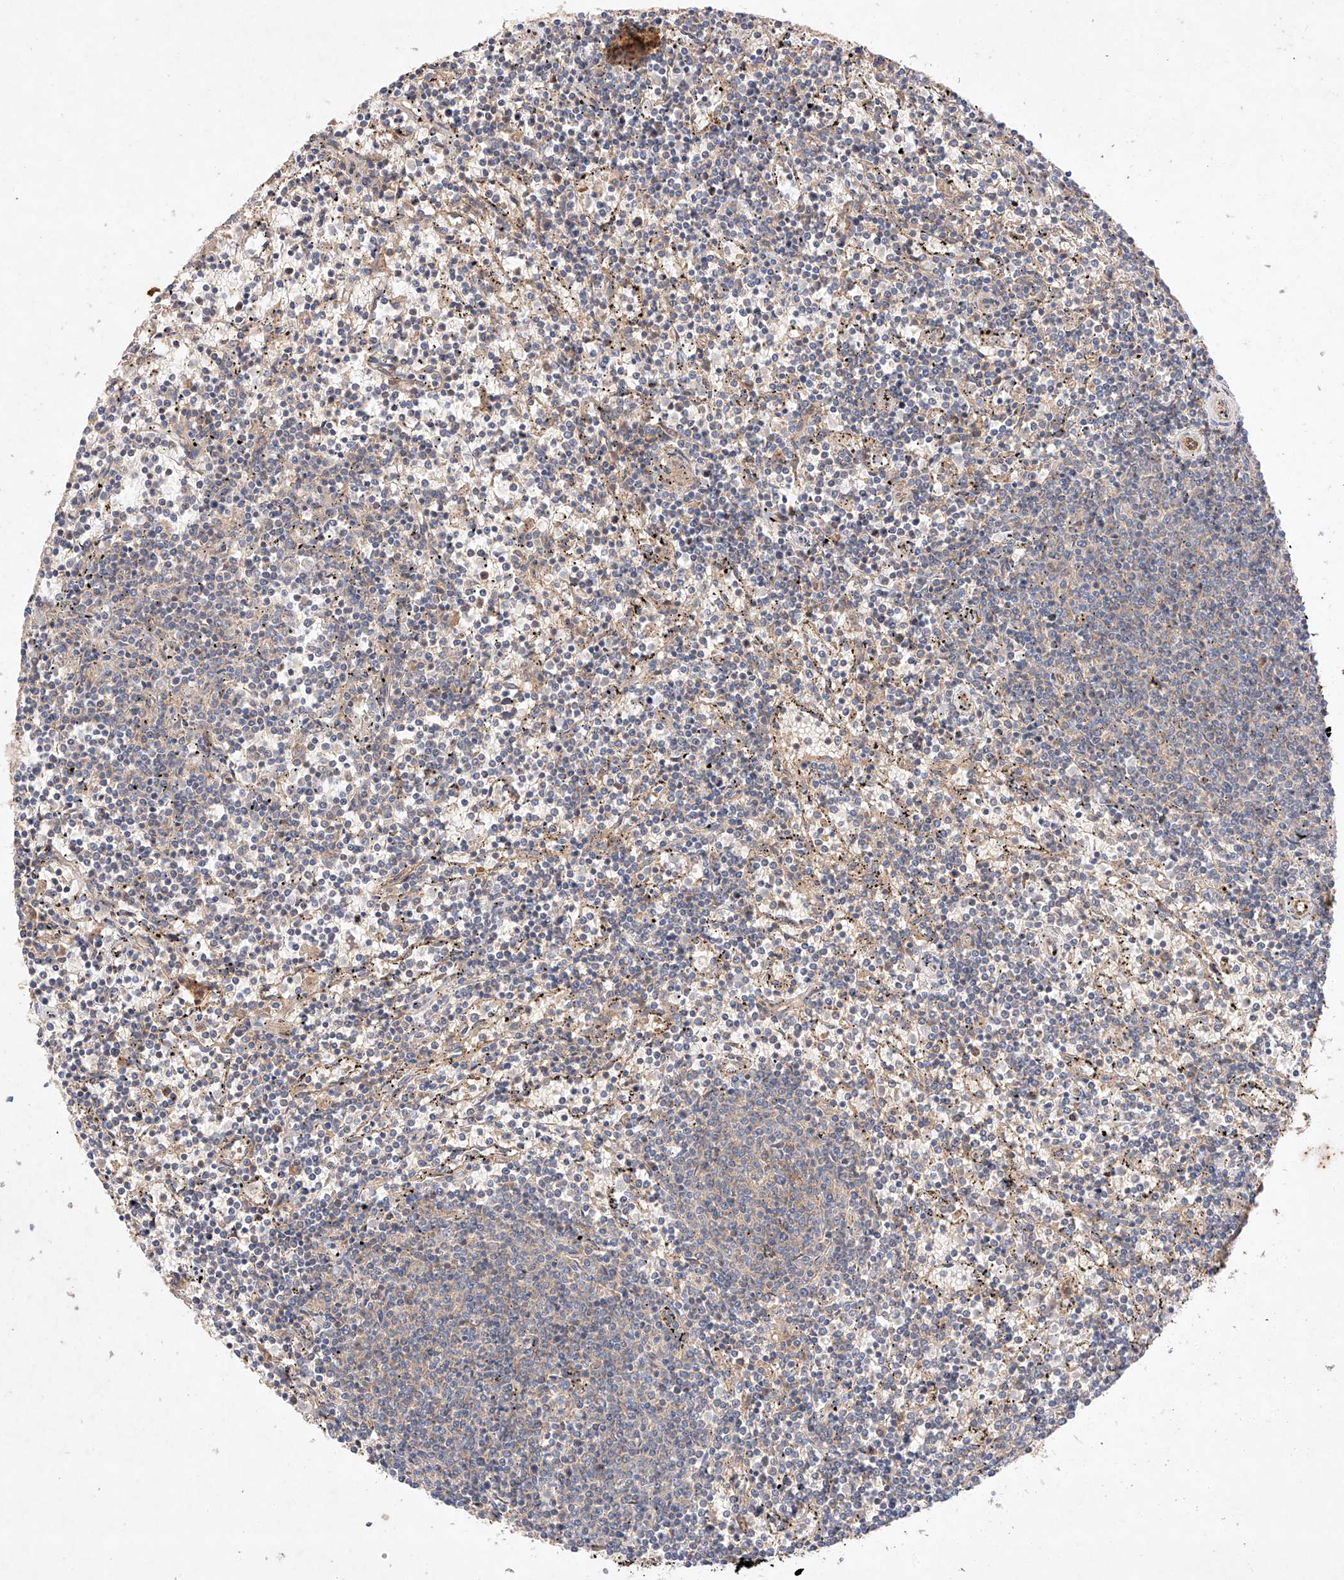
{"staining": {"intensity": "negative", "quantity": "none", "location": "none"}, "tissue": "lymphoma", "cell_type": "Tumor cells", "image_type": "cancer", "snomed": [{"axis": "morphology", "description": "Malignant lymphoma, non-Hodgkin's type, Low grade"}, {"axis": "topography", "description": "Spleen"}], "caption": "Photomicrograph shows no protein staining in tumor cells of malignant lymphoma, non-Hodgkin's type (low-grade) tissue. (DAB immunohistochemistry (IHC) with hematoxylin counter stain).", "gene": "RAB23", "patient": {"sex": "female", "age": 50}}